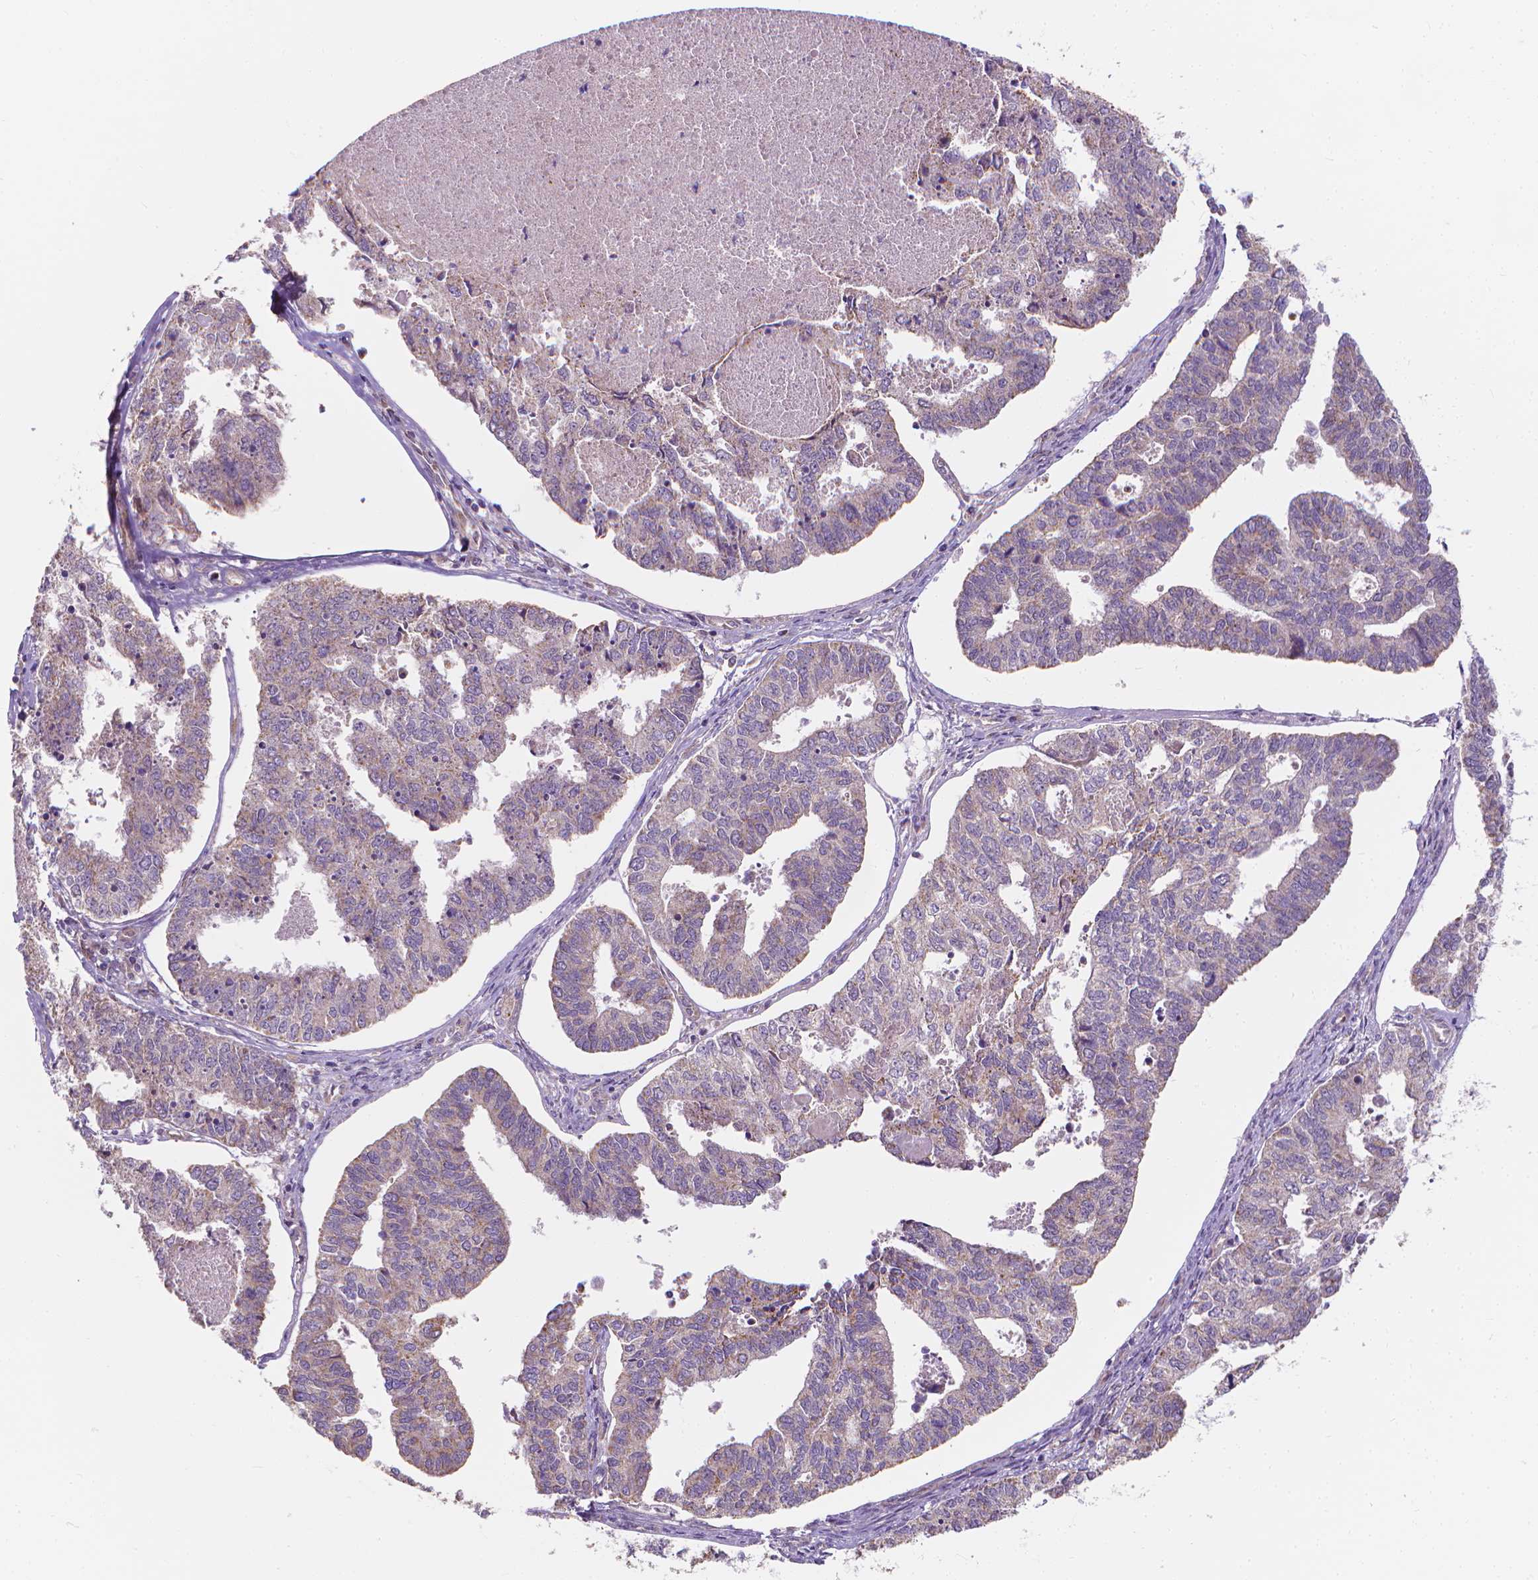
{"staining": {"intensity": "weak", "quantity": "<25%", "location": "cytoplasmic/membranous"}, "tissue": "endometrial cancer", "cell_type": "Tumor cells", "image_type": "cancer", "snomed": [{"axis": "morphology", "description": "Adenocarcinoma, NOS"}, {"axis": "topography", "description": "Endometrium"}], "caption": "High power microscopy histopathology image of an immunohistochemistry image of endometrial adenocarcinoma, revealing no significant positivity in tumor cells. (IHC, brightfield microscopy, high magnification).", "gene": "SNCAIP", "patient": {"sex": "female", "age": 73}}